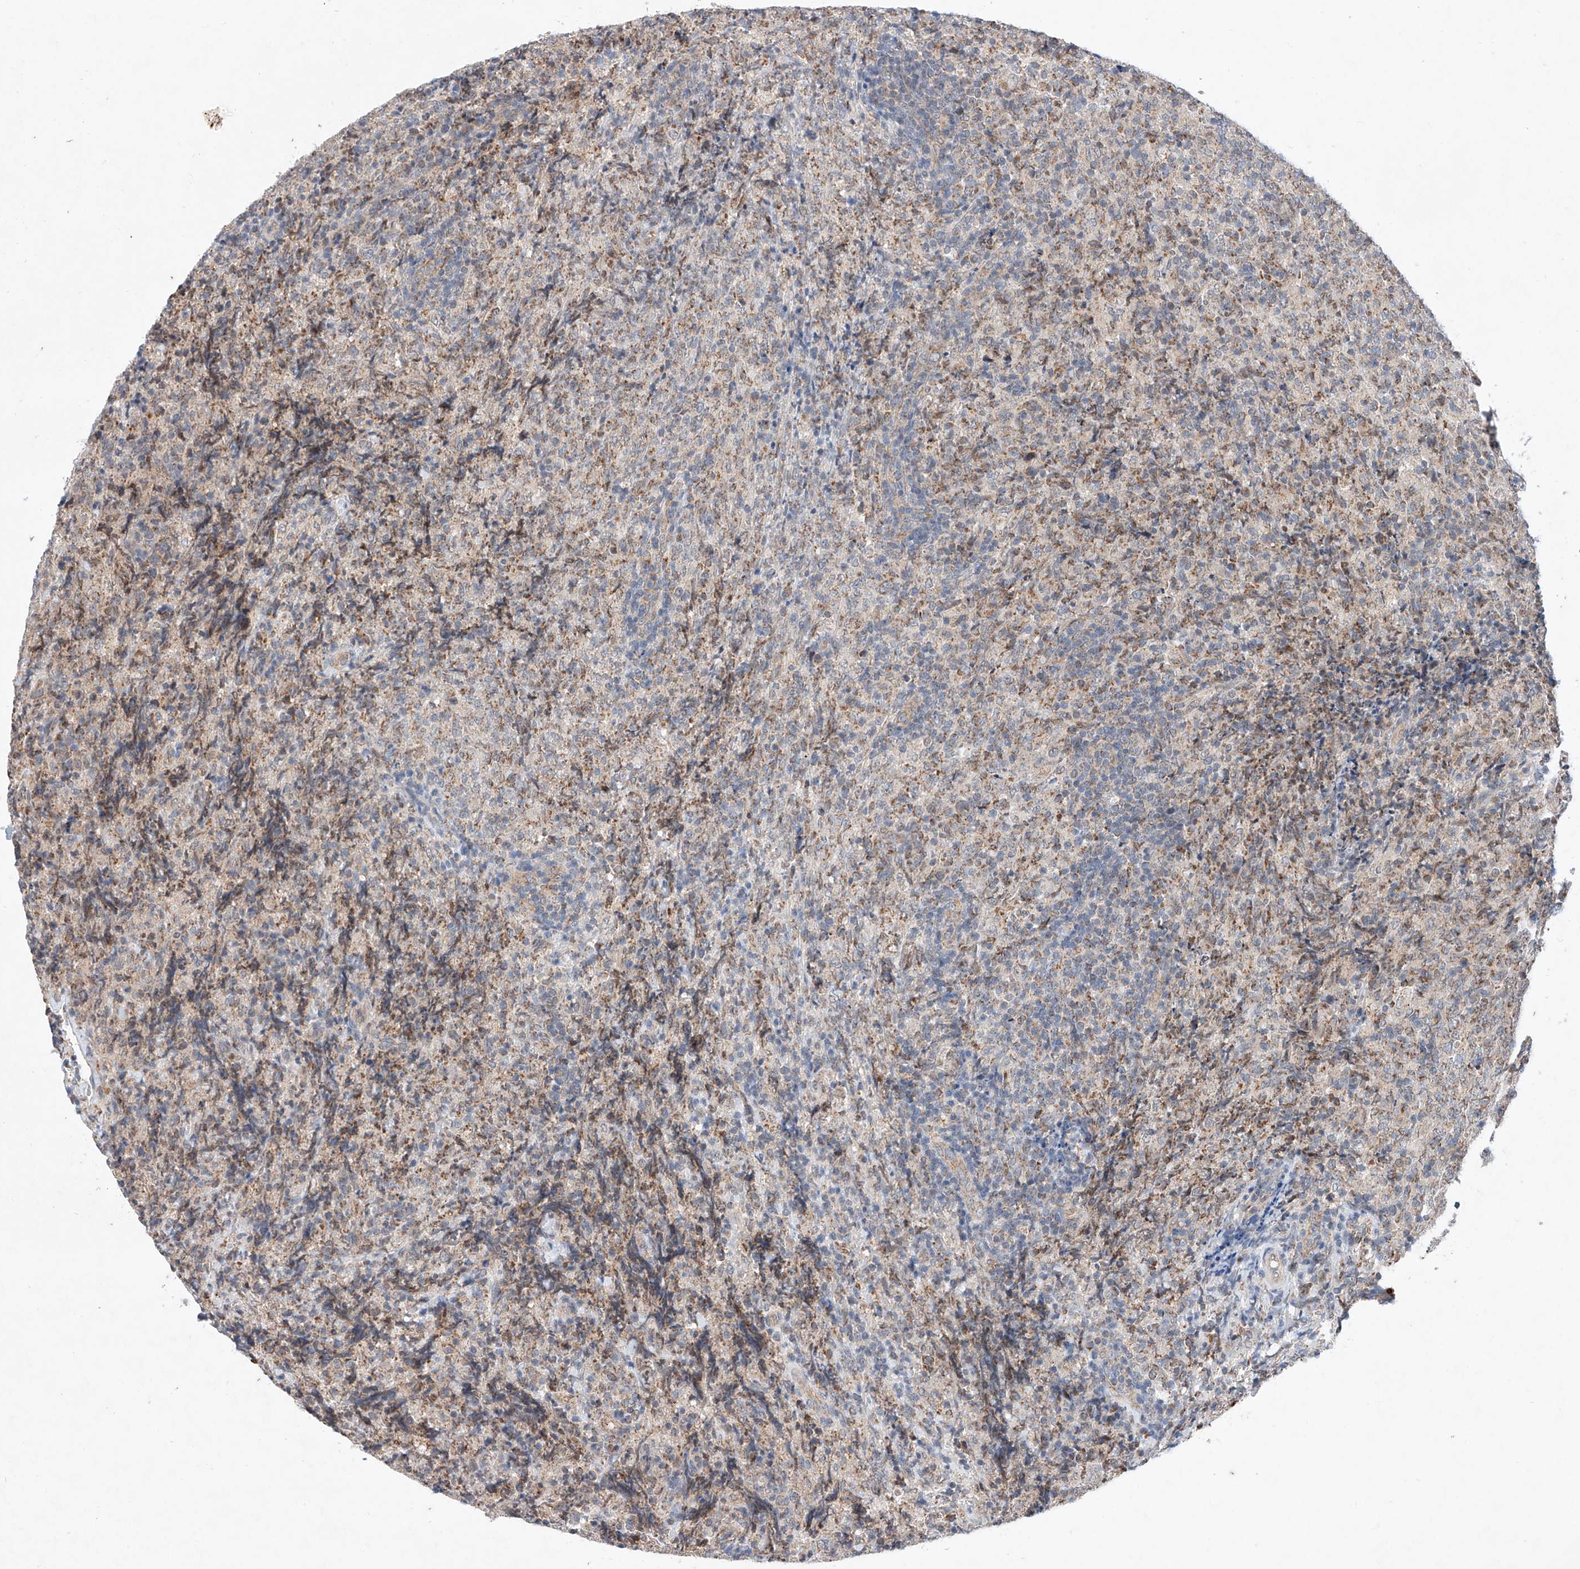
{"staining": {"intensity": "weak", "quantity": "<25%", "location": "cytoplasmic/membranous"}, "tissue": "lymphoma", "cell_type": "Tumor cells", "image_type": "cancer", "snomed": [{"axis": "morphology", "description": "Malignant lymphoma, non-Hodgkin's type, High grade"}, {"axis": "topography", "description": "Tonsil"}], "caption": "Immunohistochemical staining of human lymphoma displays no significant positivity in tumor cells.", "gene": "FASTK", "patient": {"sex": "female", "age": 36}}